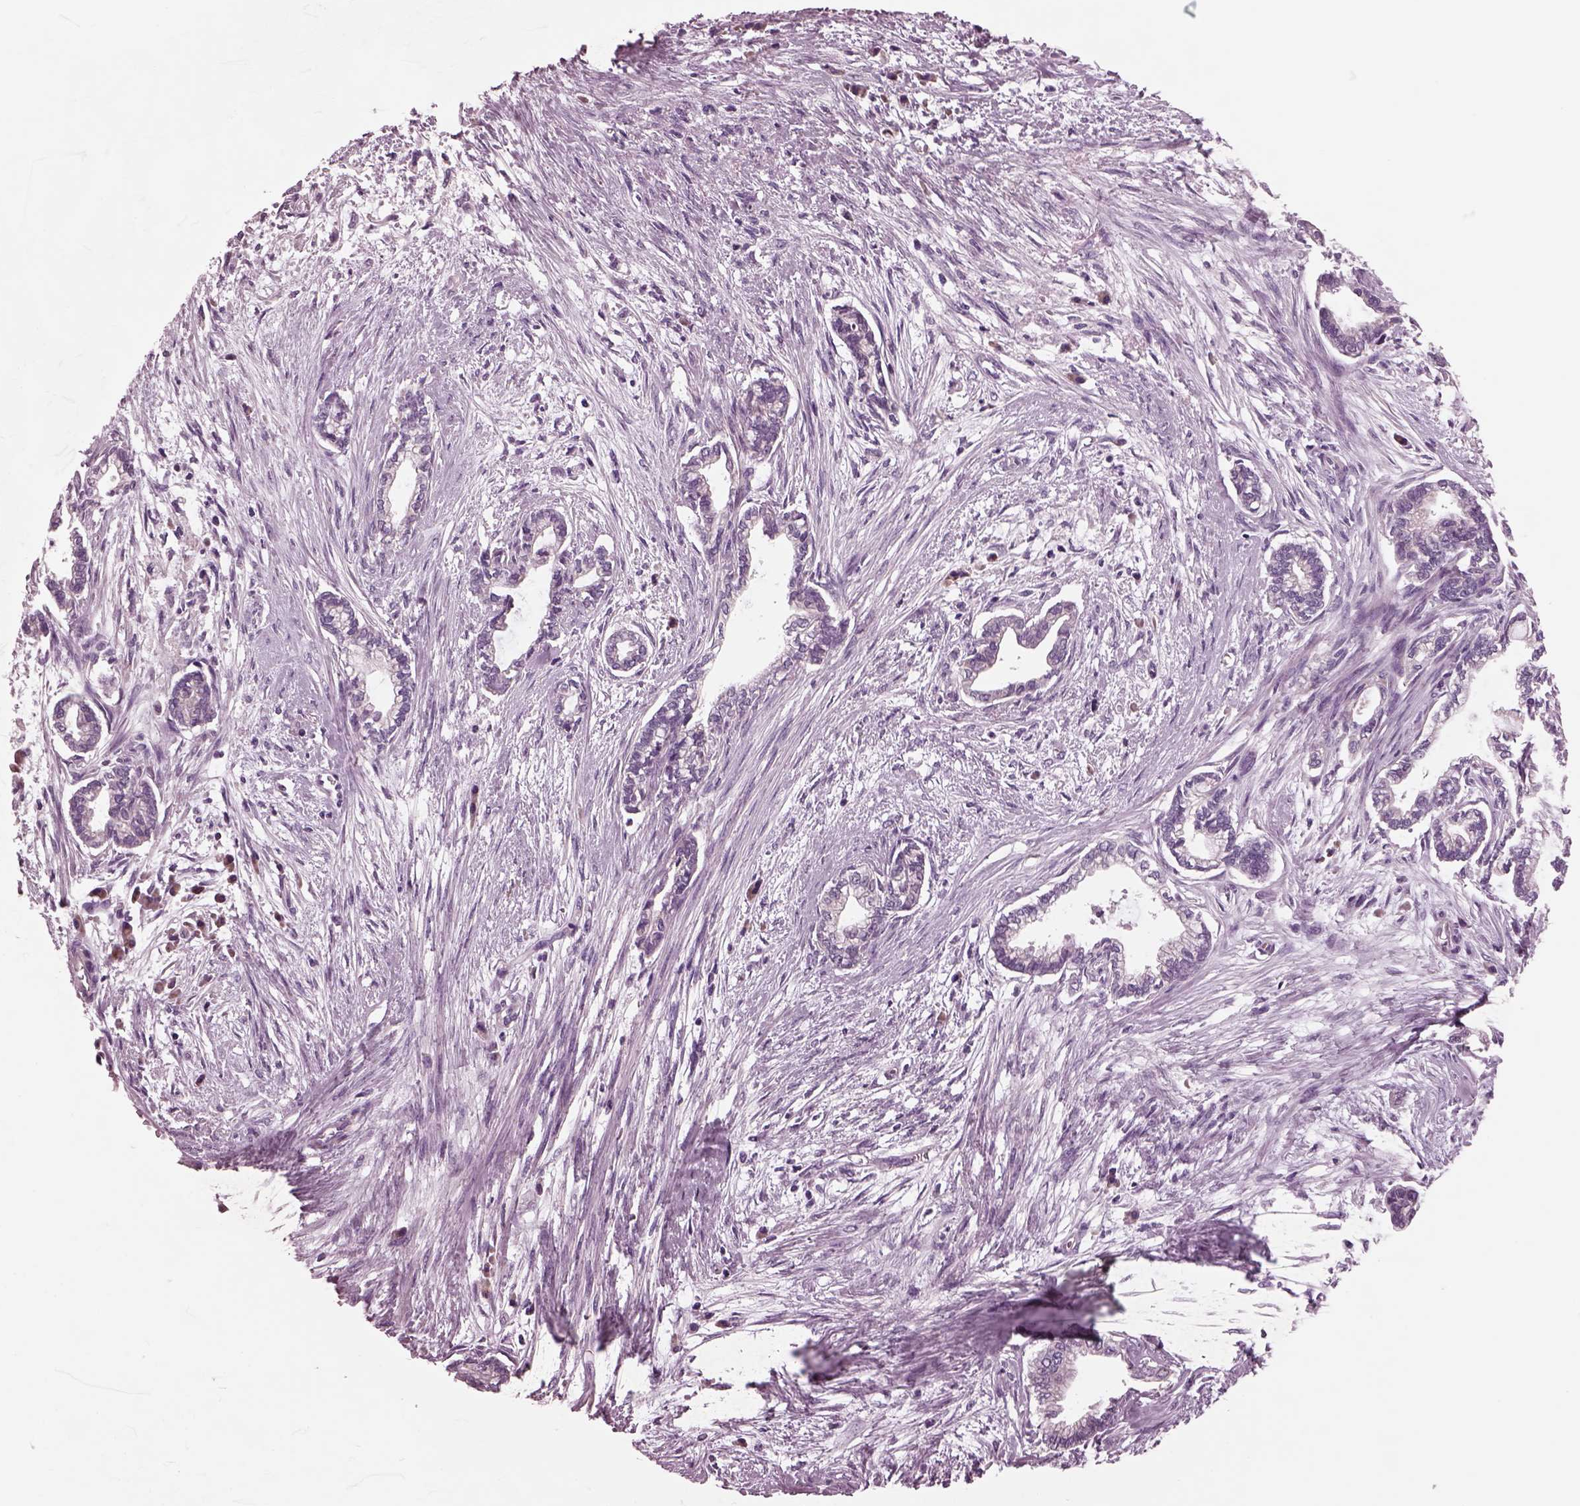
{"staining": {"intensity": "negative", "quantity": "none", "location": "none"}, "tissue": "cervical cancer", "cell_type": "Tumor cells", "image_type": "cancer", "snomed": [{"axis": "morphology", "description": "Adenocarcinoma, NOS"}, {"axis": "topography", "description": "Cervix"}], "caption": "IHC of human adenocarcinoma (cervical) shows no staining in tumor cells. (IHC, brightfield microscopy, high magnification).", "gene": "AP4M1", "patient": {"sex": "female", "age": 62}}